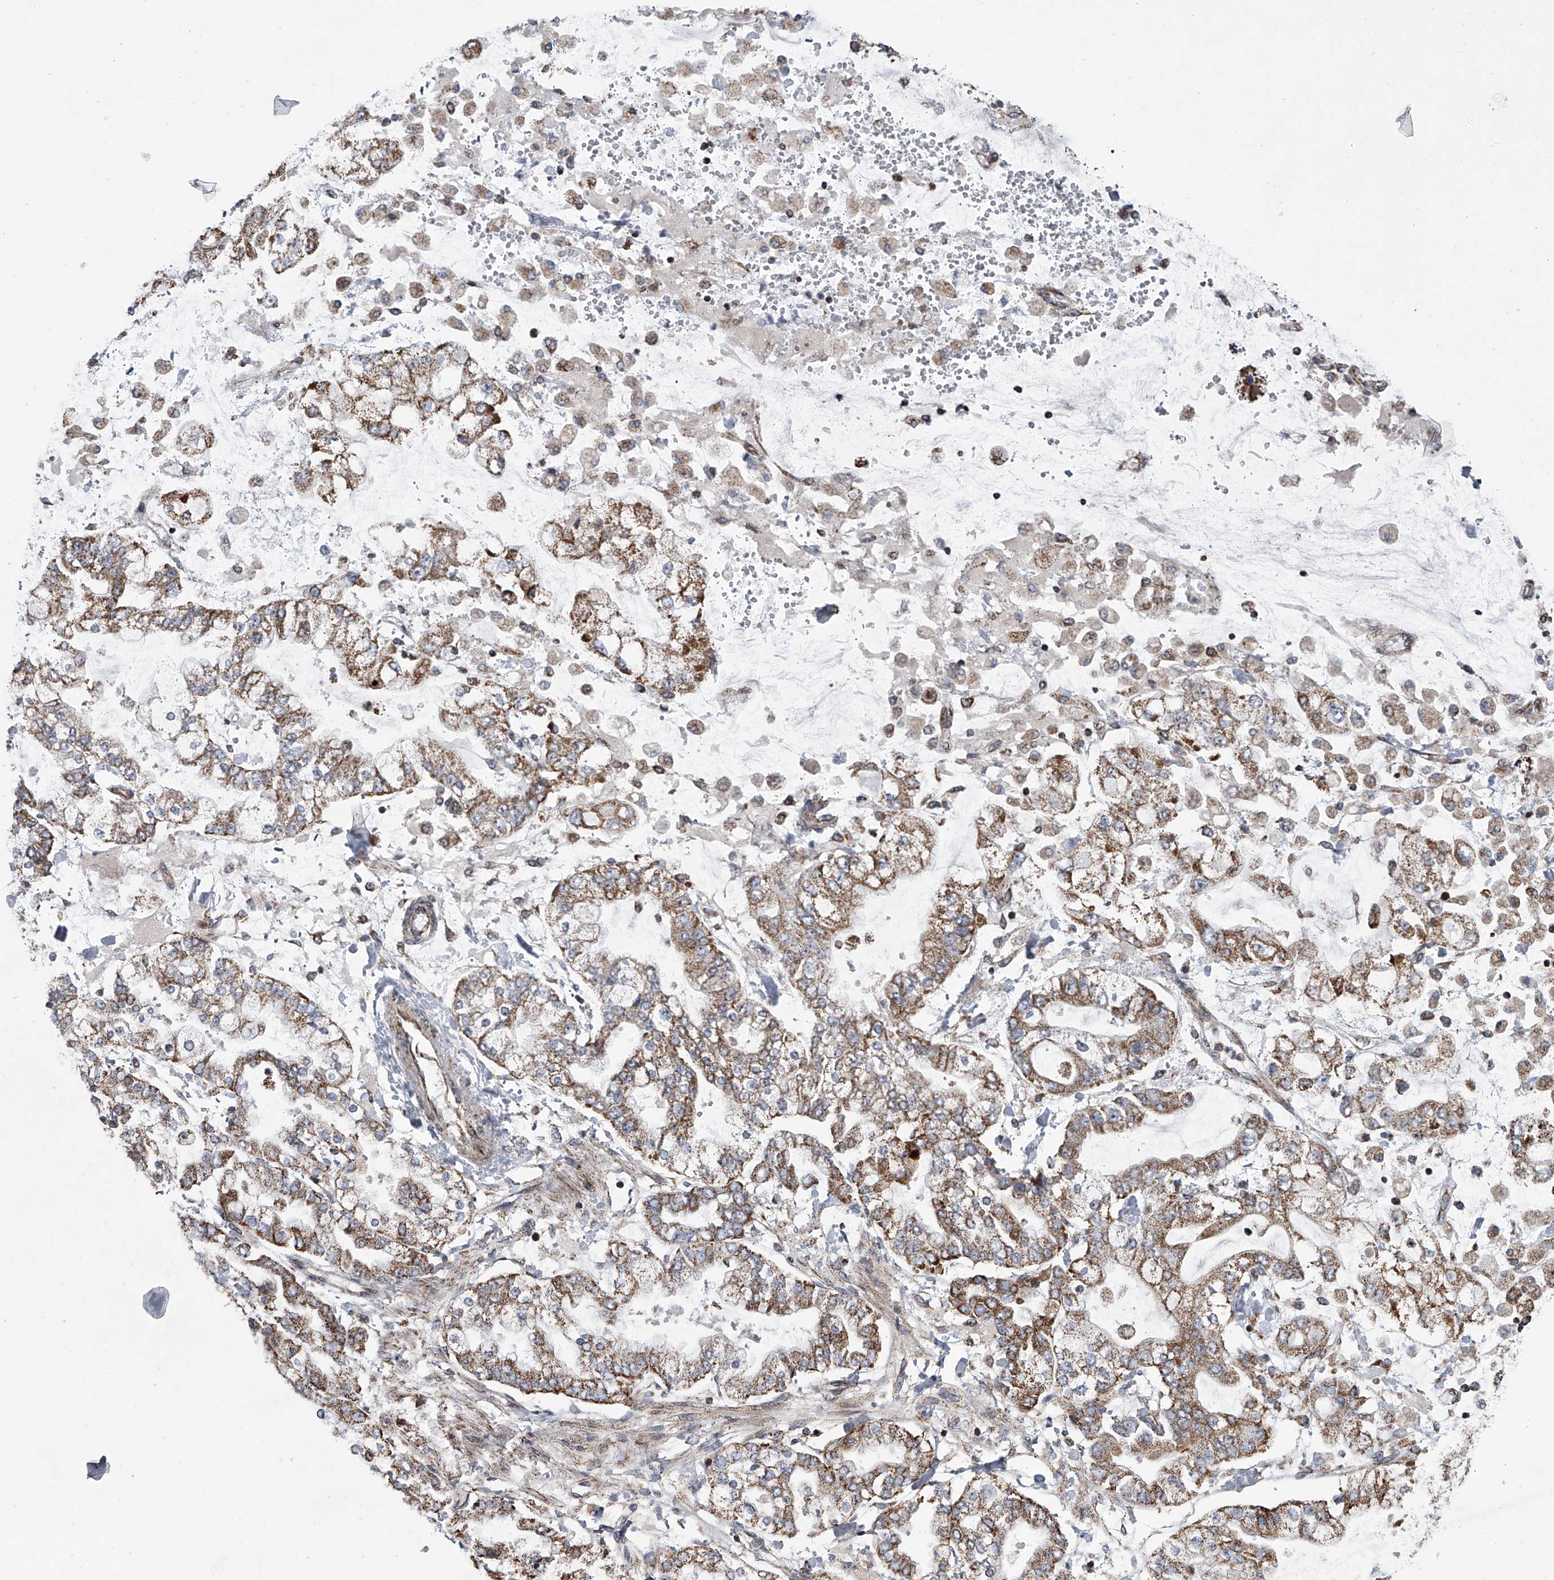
{"staining": {"intensity": "moderate", "quantity": ">75%", "location": "cytoplasmic/membranous"}, "tissue": "stomach cancer", "cell_type": "Tumor cells", "image_type": "cancer", "snomed": [{"axis": "morphology", "description": "Normal tissue, NOS"}, {"axis": "morphology", "description": "Adenocarcinoma, NOS"}, {"axis": "topography", "description": "Stomach, upper"}, {"axis": "topography", "description": "Stomach"}], "caption": "A brown stain labels moderate cytoplasmic/membranous positivity of a protein in human stomach adenocarcinoma tumor cells. (DAB (3,3'-diaminobenzidine) IHC, brown staining for protein, blue staining for nuclei).", "gene": "ZC3H15", "patient": {"sex": "male", "age": 76}}